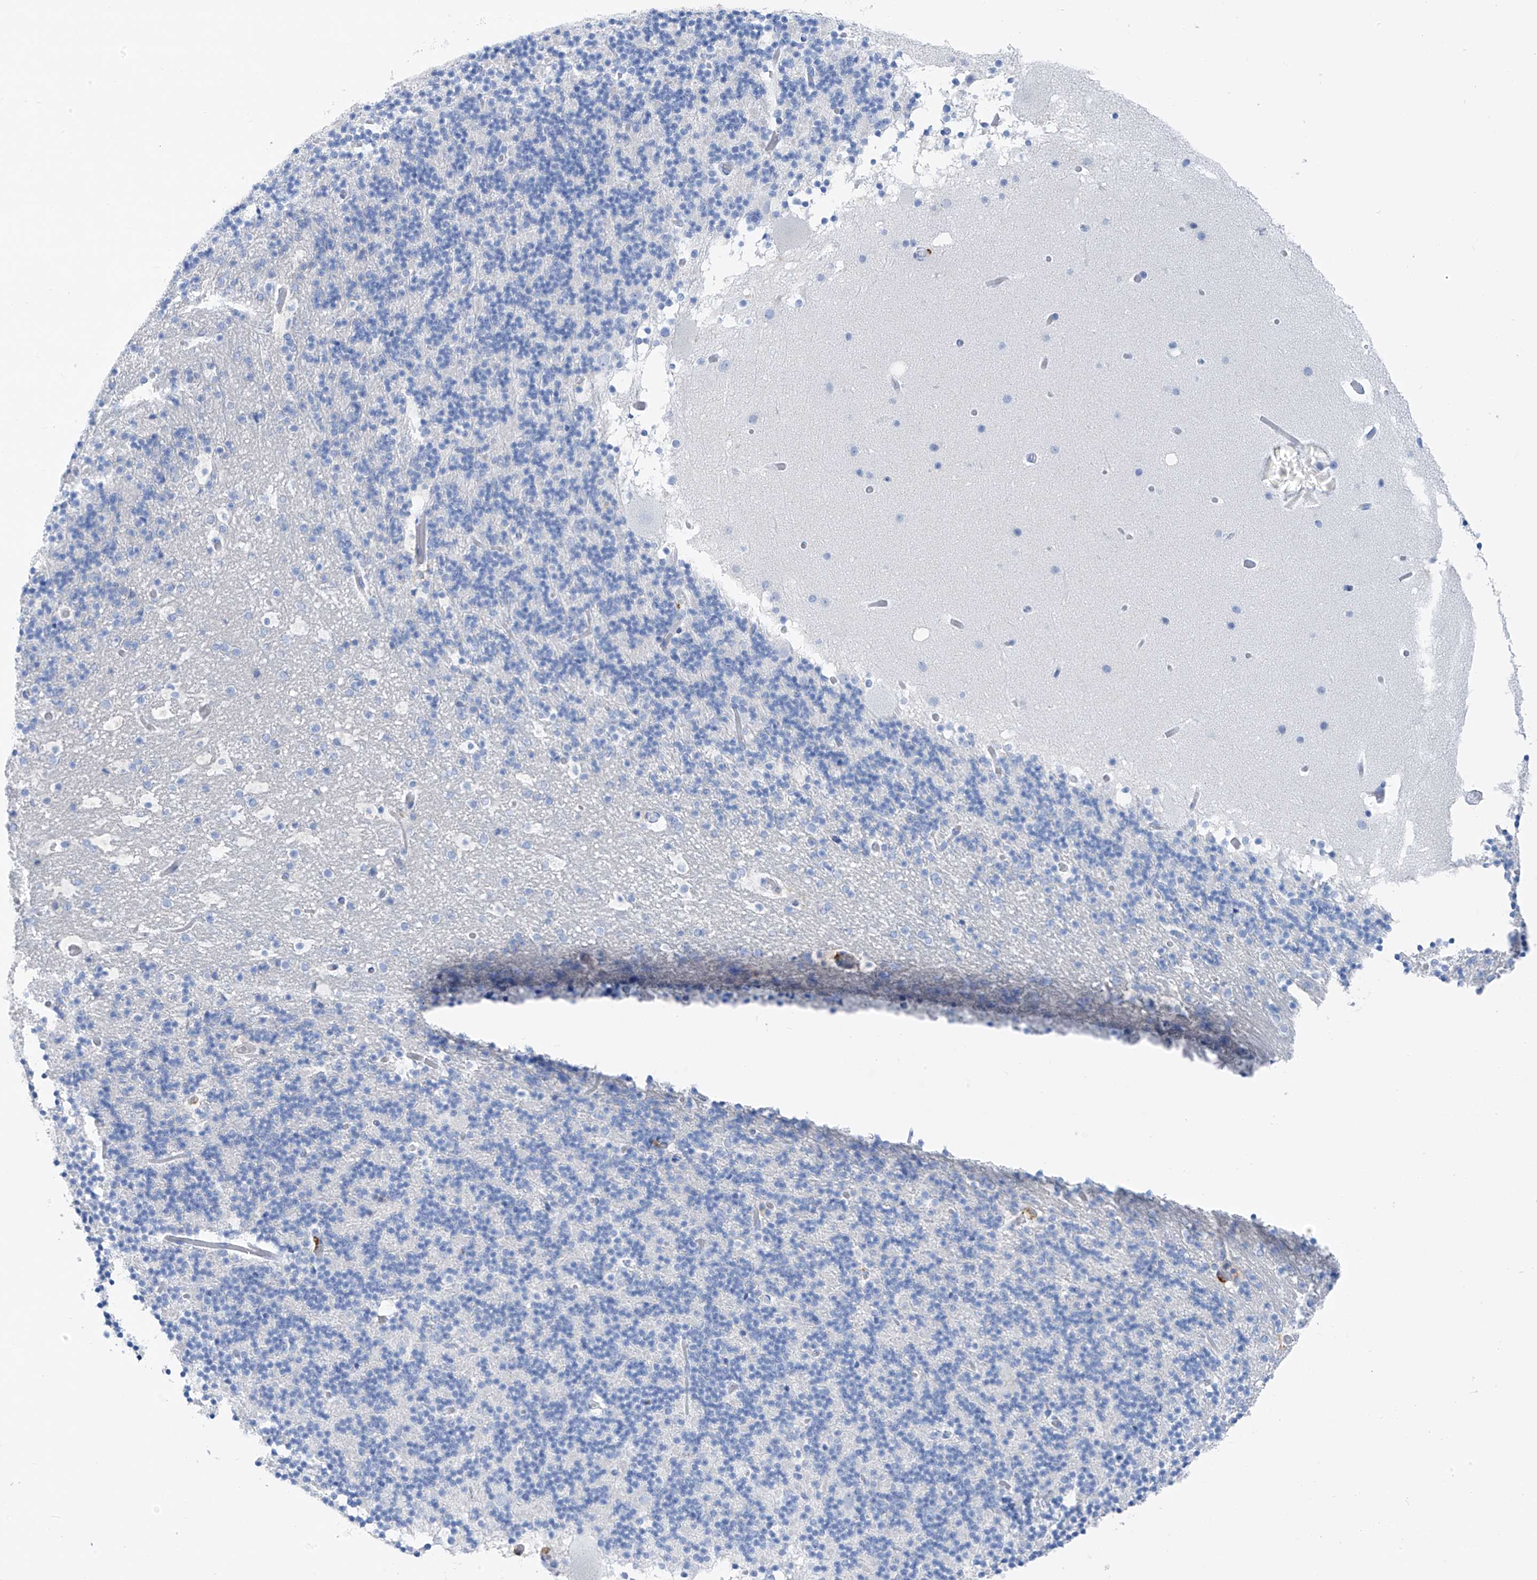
{"staining": {"intensity": "negative", "quantity": "none", "location": "none"}, "tissue": "cerebellum", "cell_type": "Cells in granular layer", "image_type": "normal", "snomed": [{"axis": "morphology", "description": "Normal tissue, NOS"}, {"axis": "topography", "description": "Cerebellum"}], "caption": "This photomicrograph is of normal cerebellum stained with immunohistochemistry to label a protein in brown with the nuclei are counter-stained blue. There is no positivity in cells in granular layer. (Brightfield microscopy of DAB (3,3'-diaminobenzidine) immunohistochemistry (IHC) at high magnification).", "gene": "GLMP", "patient": {"sex": "male", "age": 57}}